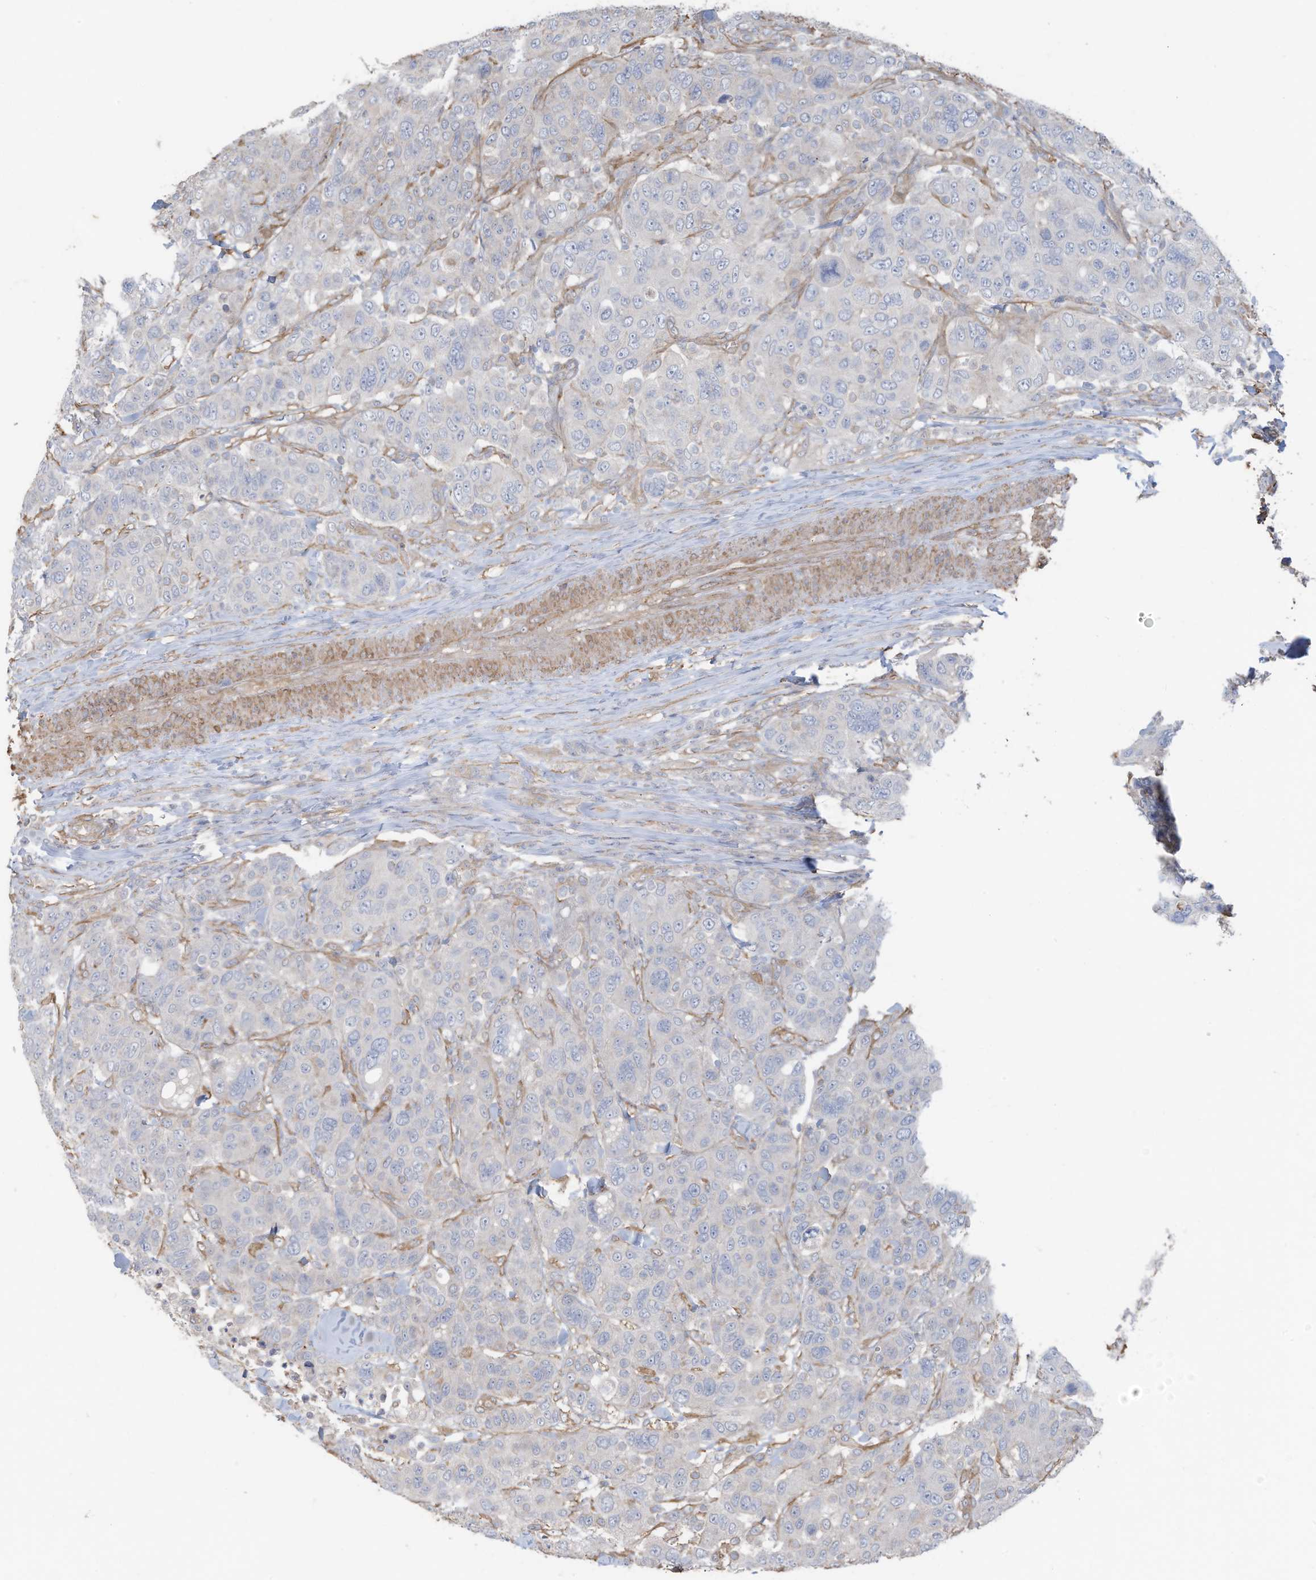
{"staining": {"intensity": "negative", "quantity": "none", "location": "none"}, "tissue": "breast cancer", "cell_type": "Tumor cells", "image_type": "cancer", "snomed": [{"axis": "morphology", "description": "Duct carcinoma"}, {"axis": "topography", "description": "Breast"}], "caption": "This image is of breast cancer stained with immunohistochemistry (IHC) to label a protein in brown with the nuclei are counter-stained blue. There is no expression in tumor cells. (DAB immunohistochemistry (IHC), high magnification).", "gene": "SLC17A7", "patient": {"sex": "female", "age": 37}}